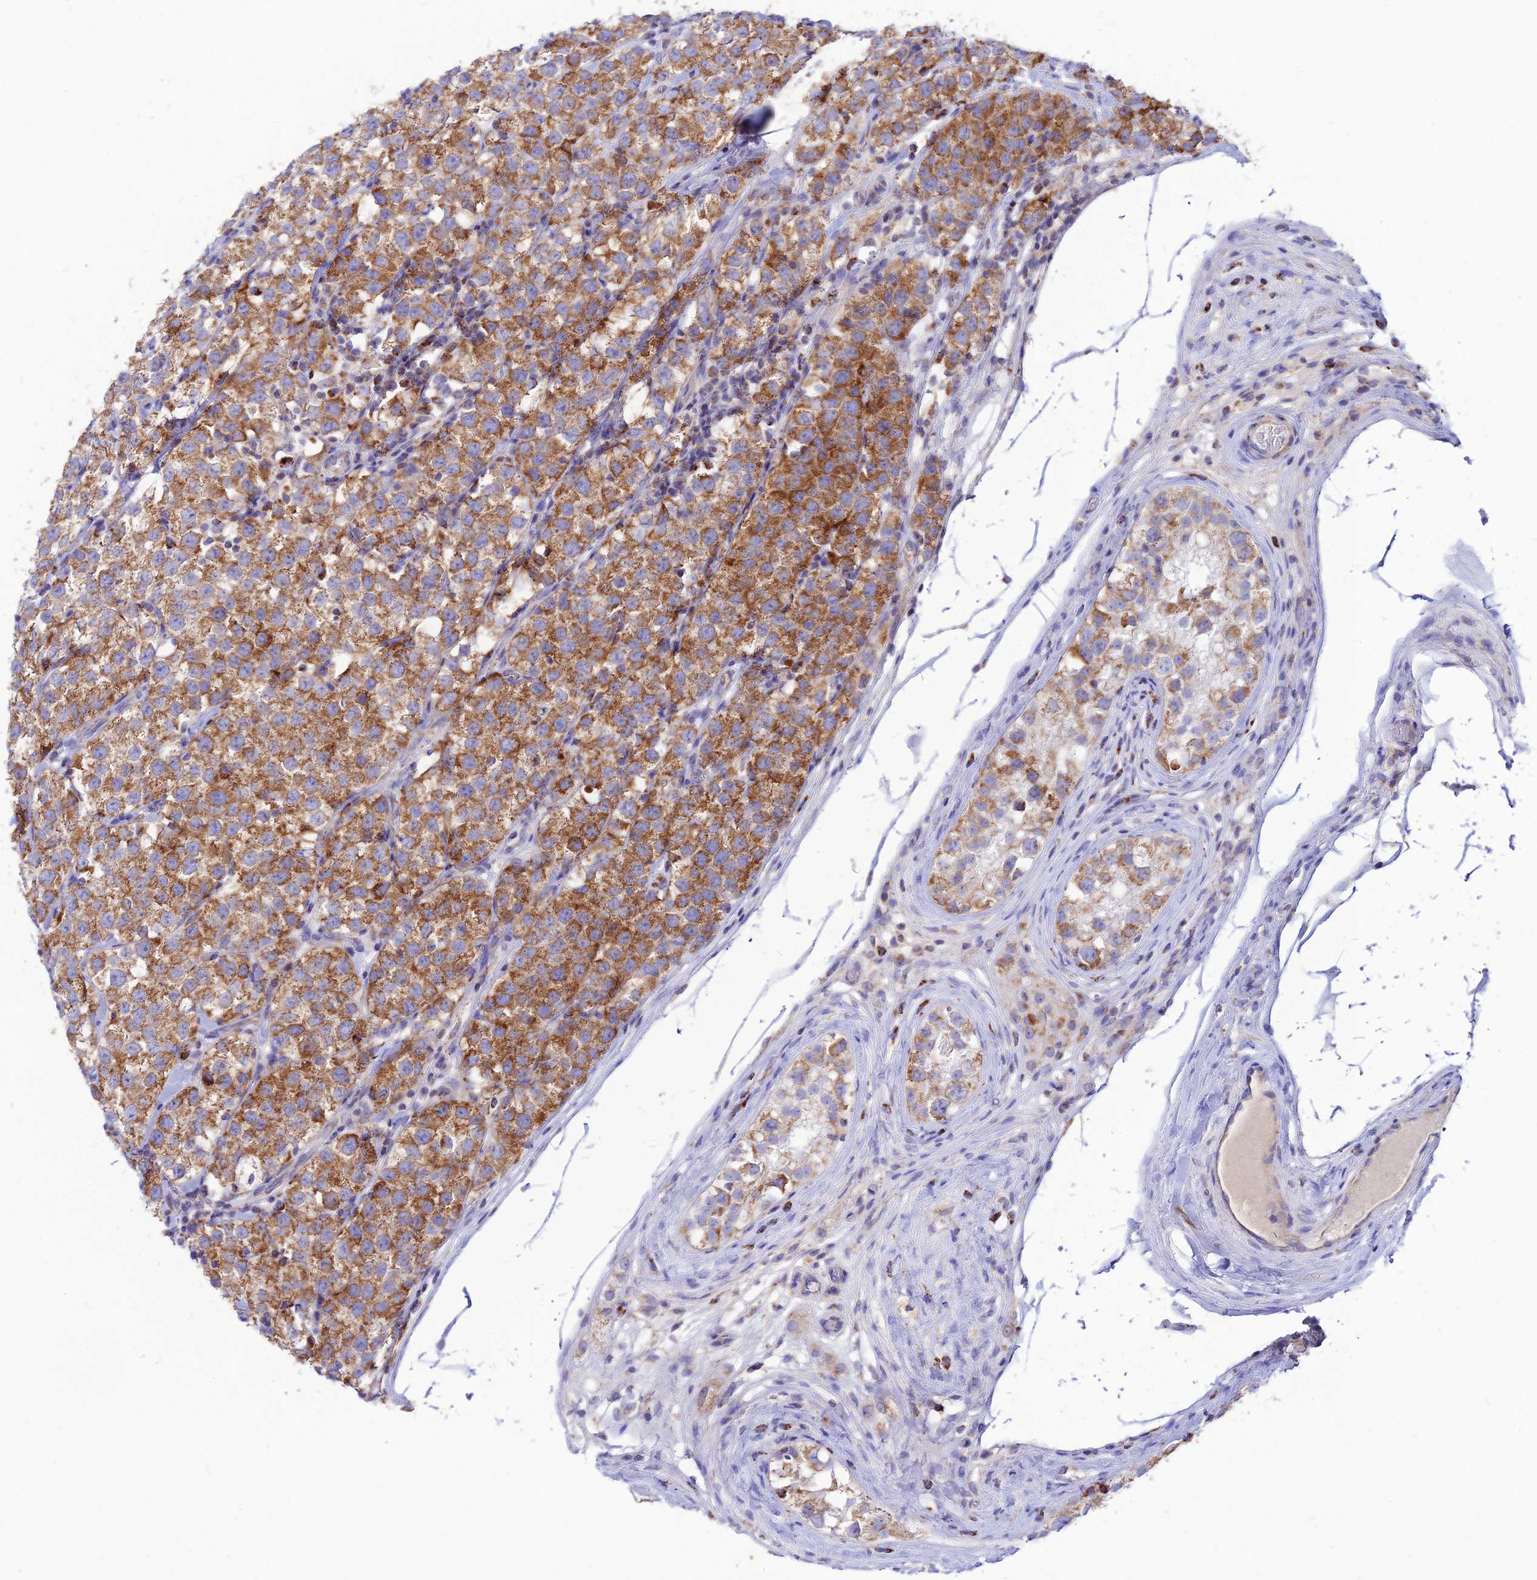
{"staining": {"intensity": "moderate", "quantity": ">75%", "location": "cytoplasmic/membranous"}, "tissue": "testis cancer", "cell_type": "Tumor cells", "image_type": "cancer", "snomed": [{"axis": "morphology", "description": "Seminoma, NOS"}, {"axis": "topography", "description": "Testis"}], "caption": "Human testis cancer stained for a protein (brown) shows moderate cytoplasmic/membranous positive positivity in approximately >75% of tumor cells.", "gene": "ECI1", "patient": {"sex": "male", "age": 34}}